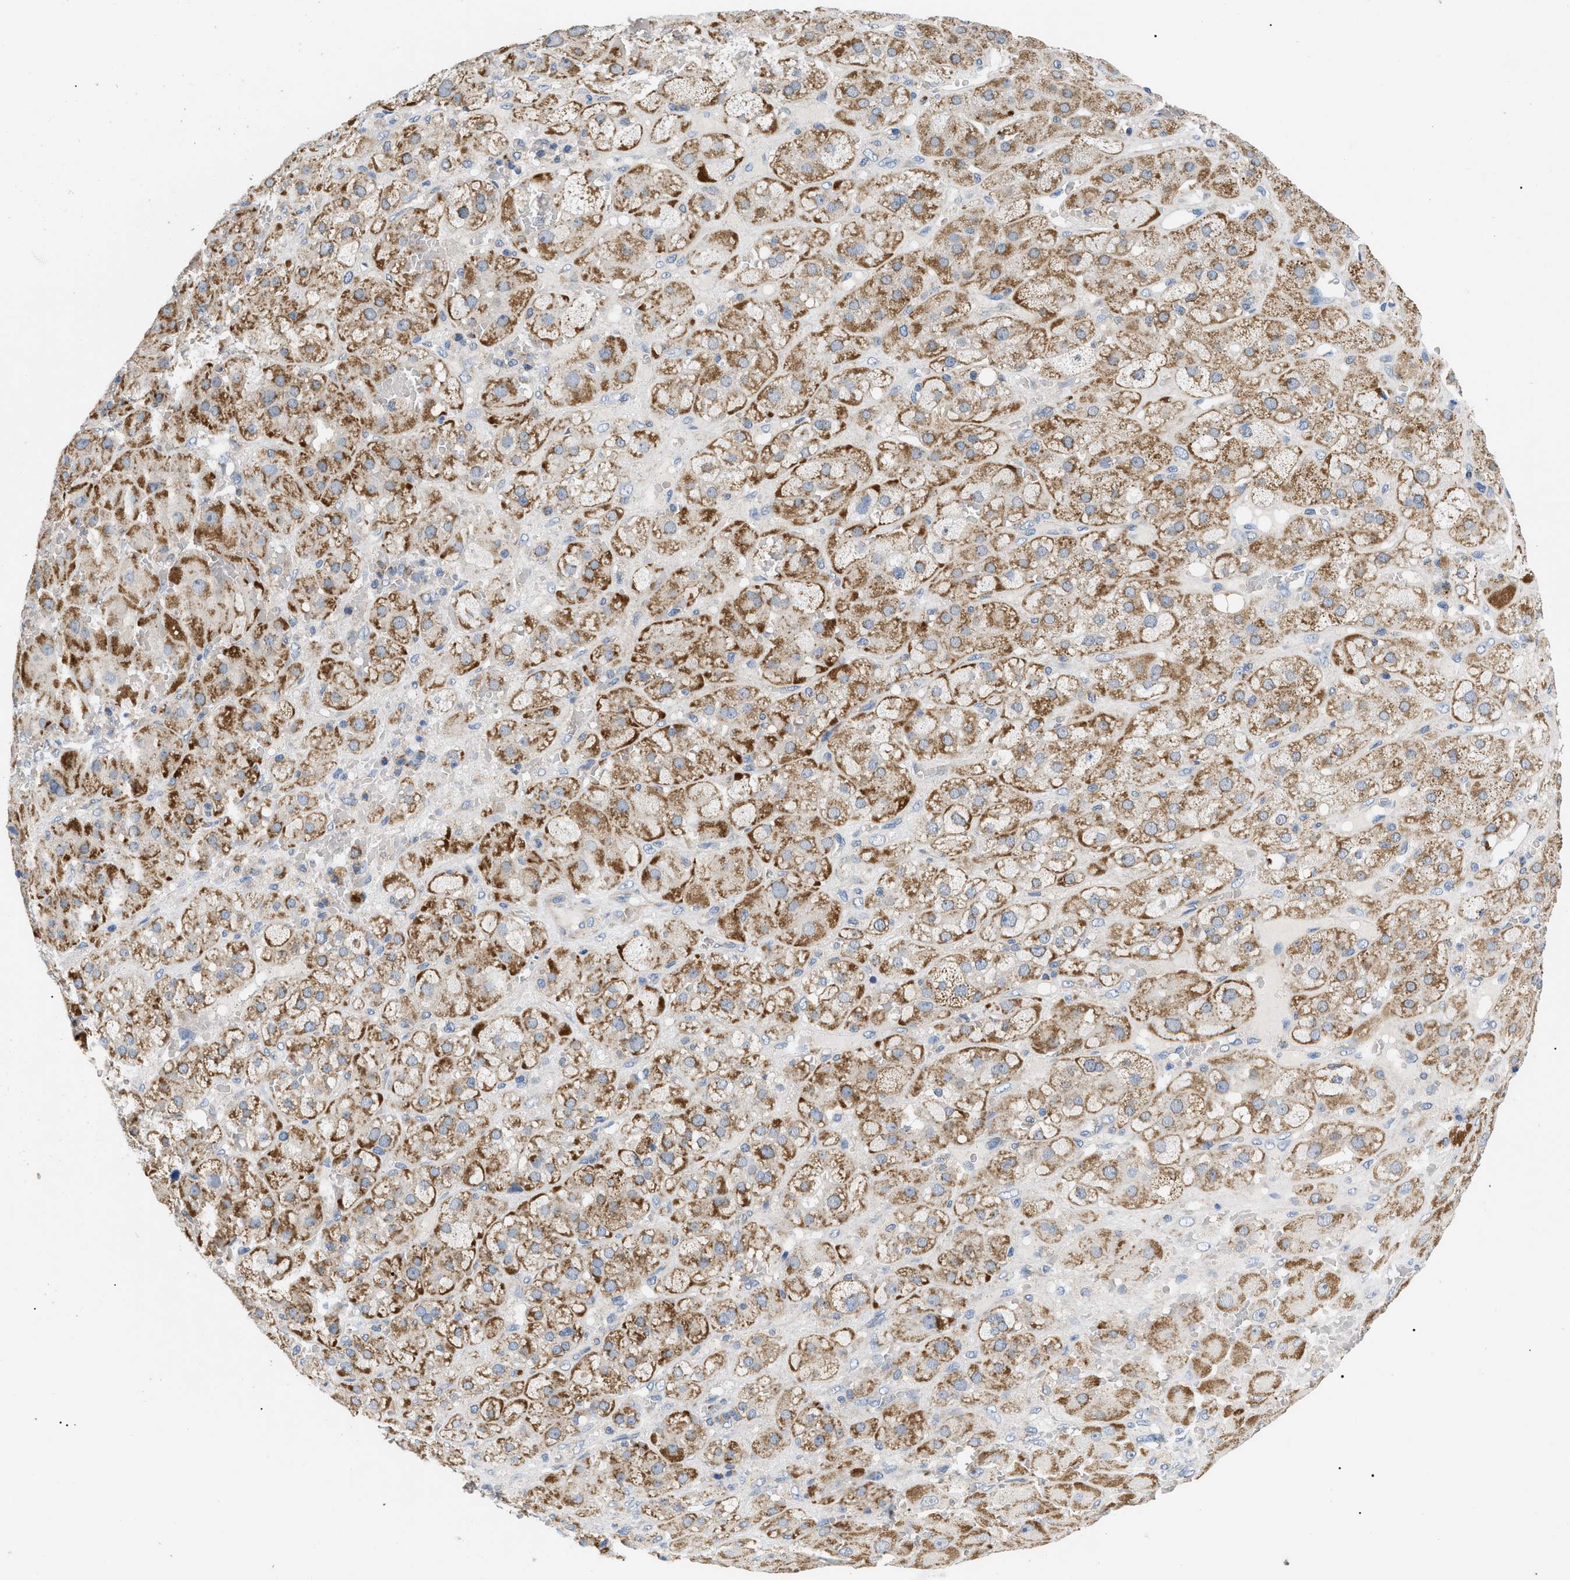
{"staining": {"intensity": "moderate", "quantity": ">75%", "location": "cytoplasmic/membranous"}, "tissue": "adrenal gland", "cell_type": "Glandular cells", "image_type": "normal", "snomed": [{"axis": "morphology", "description": "Normal tissue, NOS"}, {"axis": "topography", "description": "Adrenal gland"}], "caption": "Moderate cytoplasmic/membranous positivity for a protein is present in approximately >75% of glandular cells of unremarkable adrenal gland using immunohistochemistry.", "gene": "TOMM6", "patient": {"sex": "female", "age": 47}}